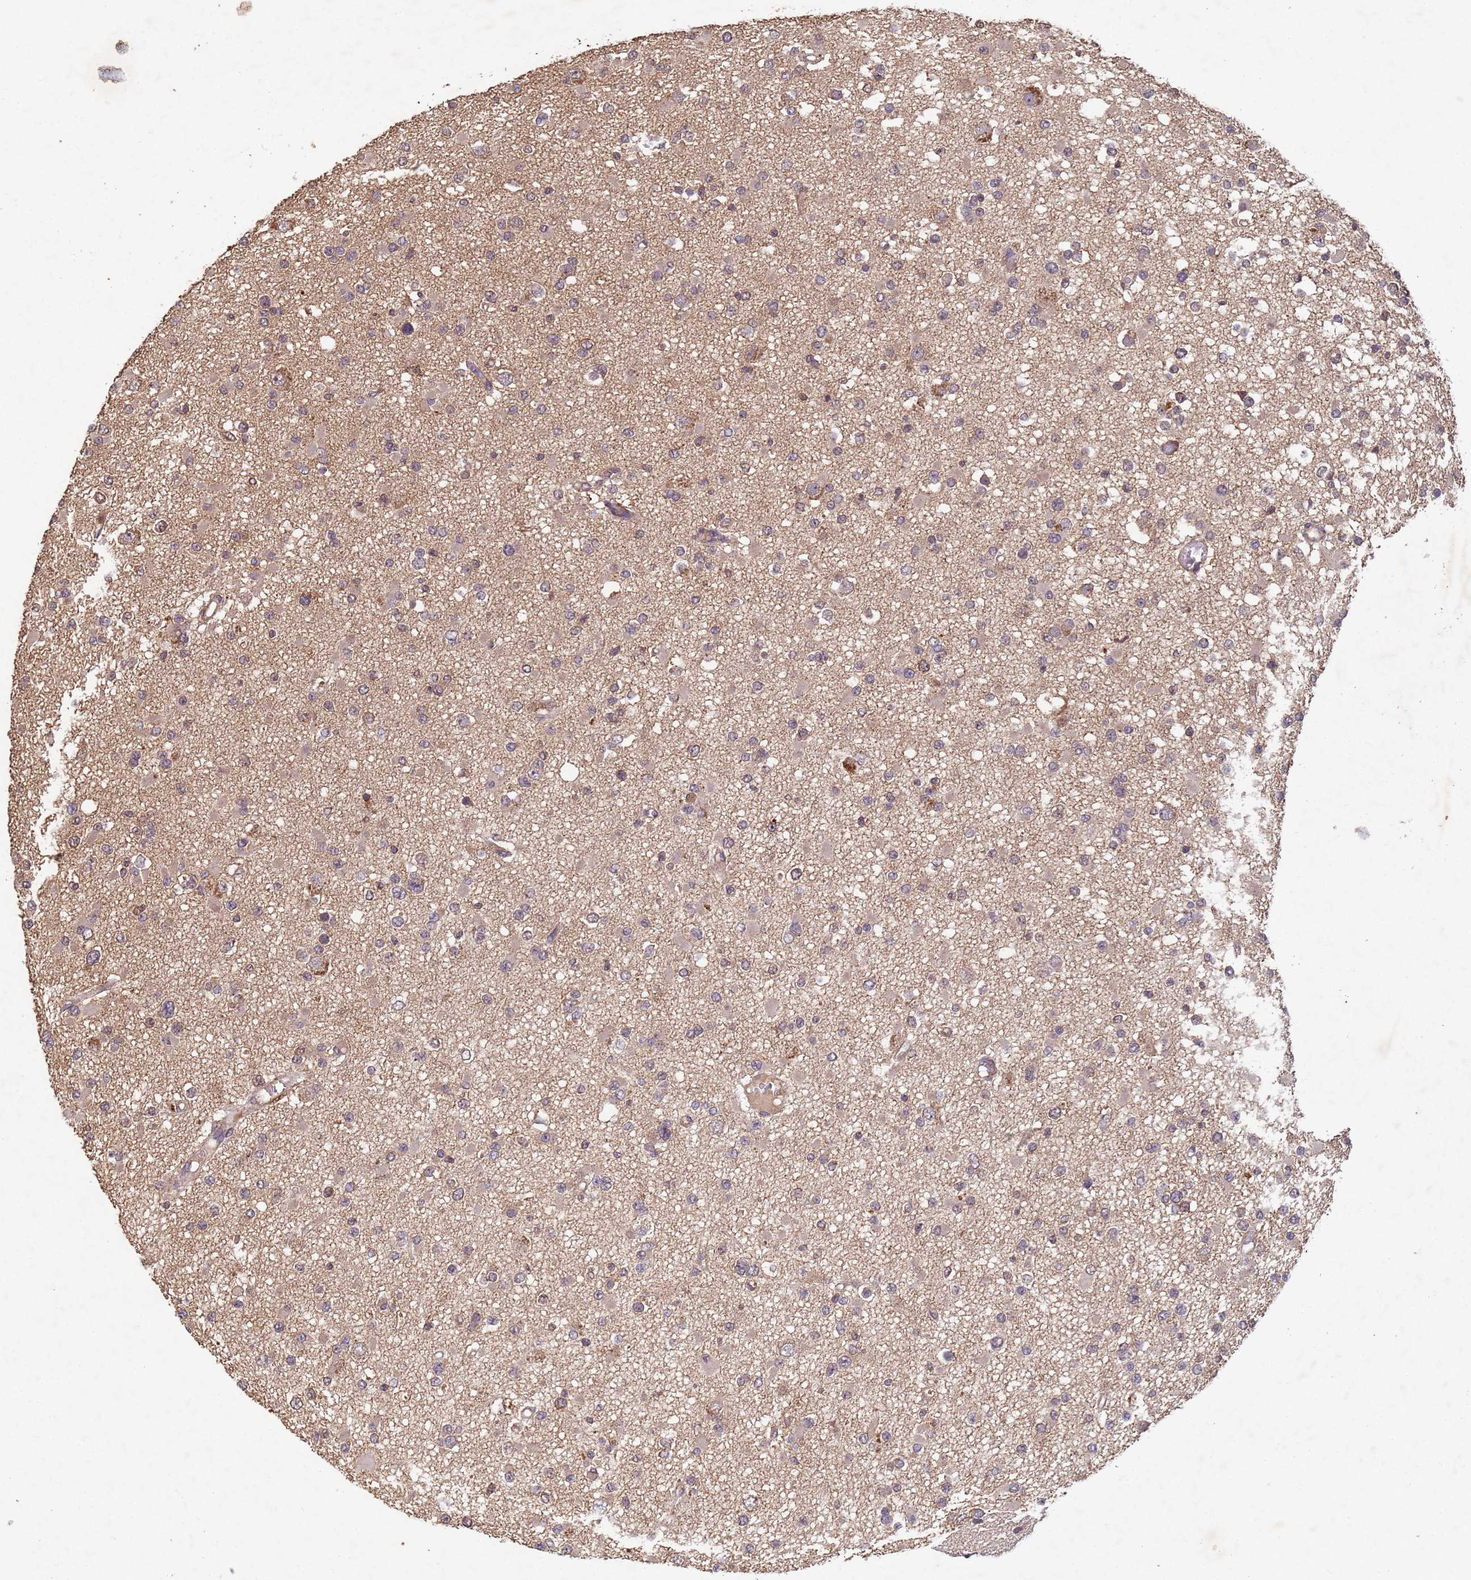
{"staining": {"intensity": "moderate", "quantity": ">75%", "location": "cytoplasmic/membranous"}, "tissue": "glioma", "cell_type": "Tumor cells", "image_type": "cancer", "snomed": [{"axis": "morphology", "description": "Glioma, malignant, Low grade"}, {"axis": "topography", "description": "Brain"}], "caption": "Tumor cells exhibit medium levels of moderate cytoplasmic/membranous positivity in approximately >75% of cells in glioma.", "gene": "FASTKD1", "patient": {"sex": "female", "age": 22}}